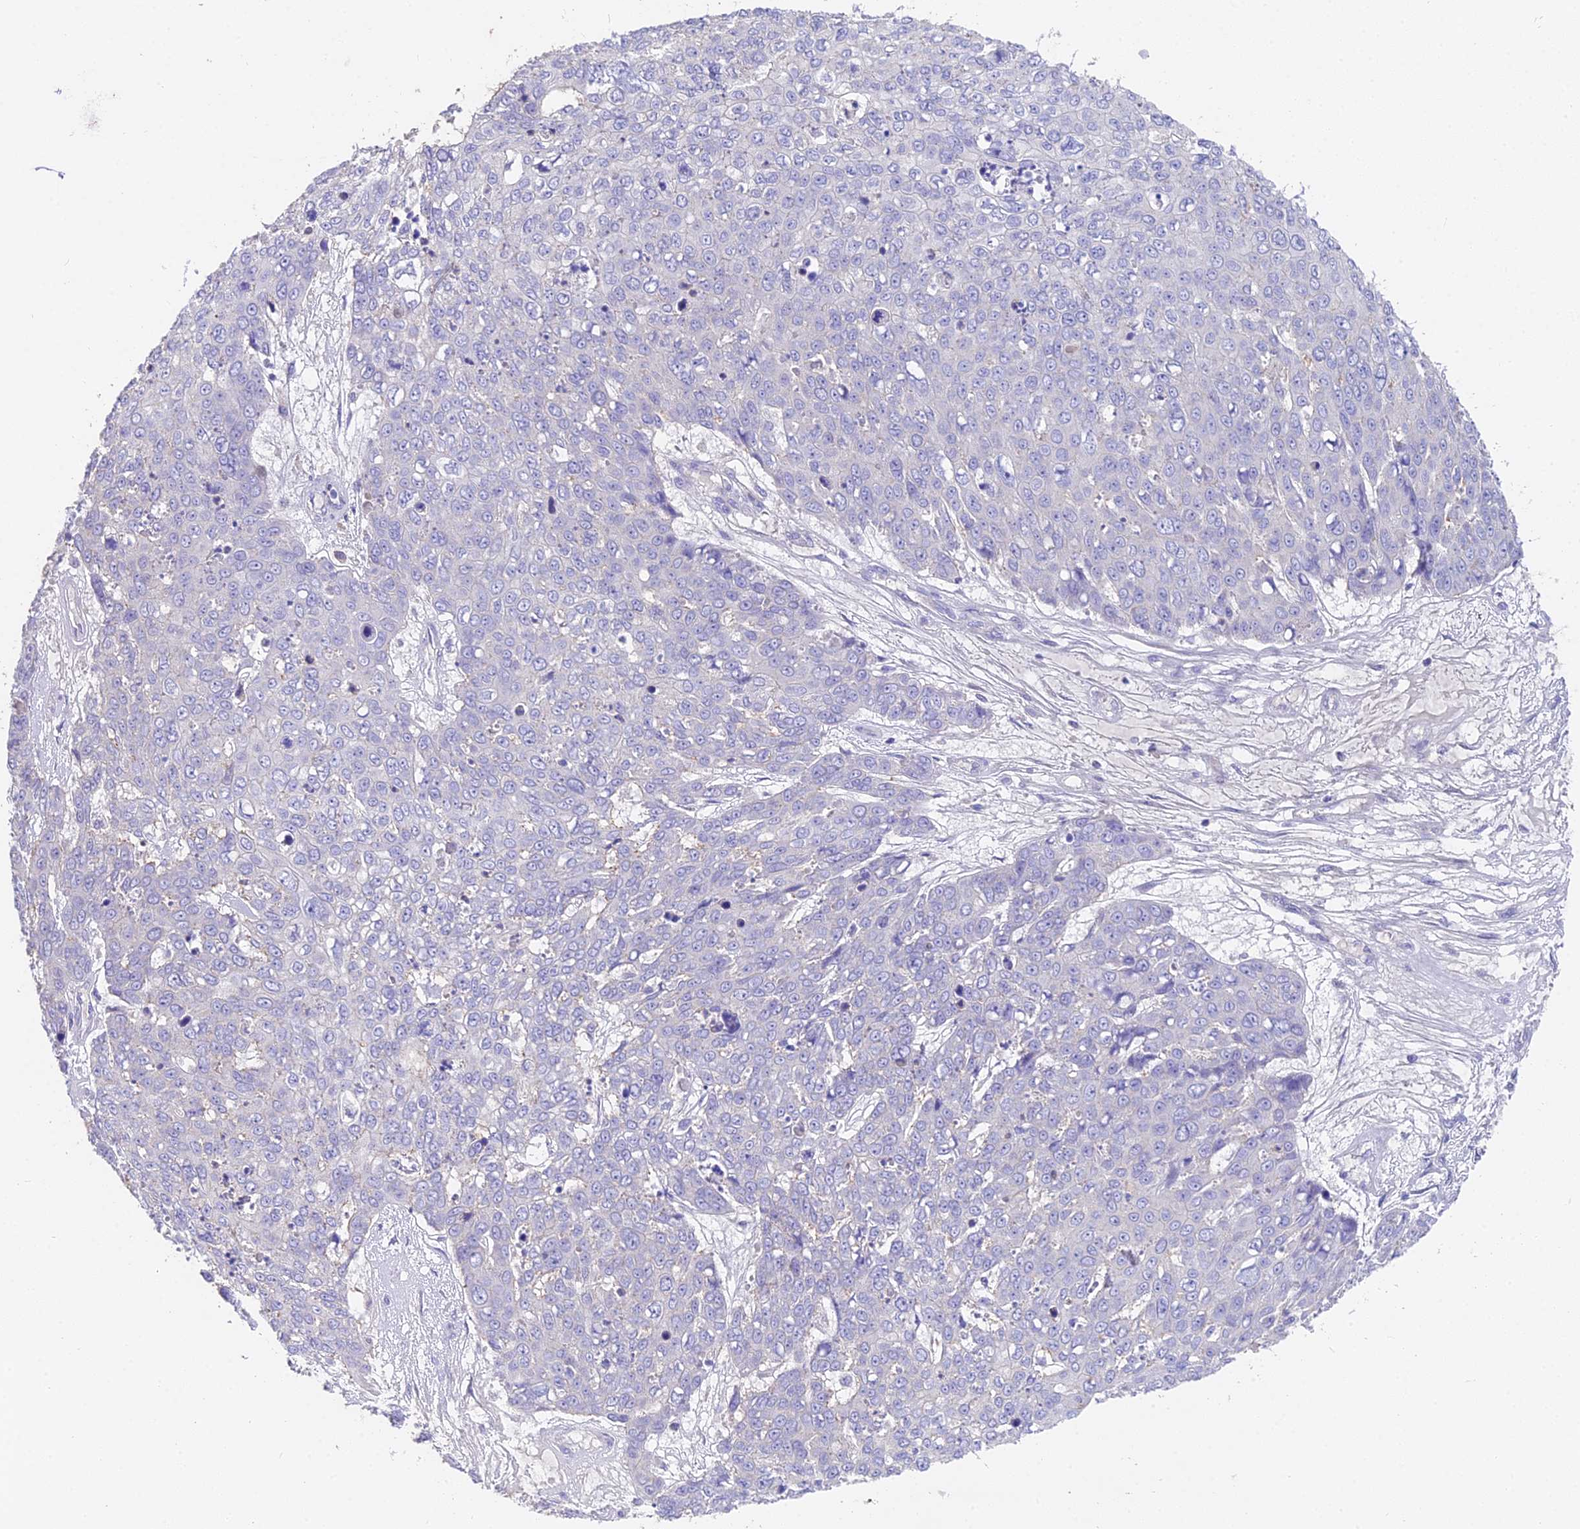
{"staining": {"intensity": "negative", "quantity": "none", "location": "none"}, "tissue": "skin cancer", "cell_type": "Tumor cells", "image_type": "cancer", "snomed": [{"axis": "morphology", "description": "Squamous cell carcinoma, NOS"}, {"axis": "topography", "description": "Skin"}], "caption": "This is an IHC histopathology image of skin cancer (squamous cell carcinoma). There is no positivity in tumor cells.", "gene": "FAM168B", "patient": {"sex": "male", "age": 71}}